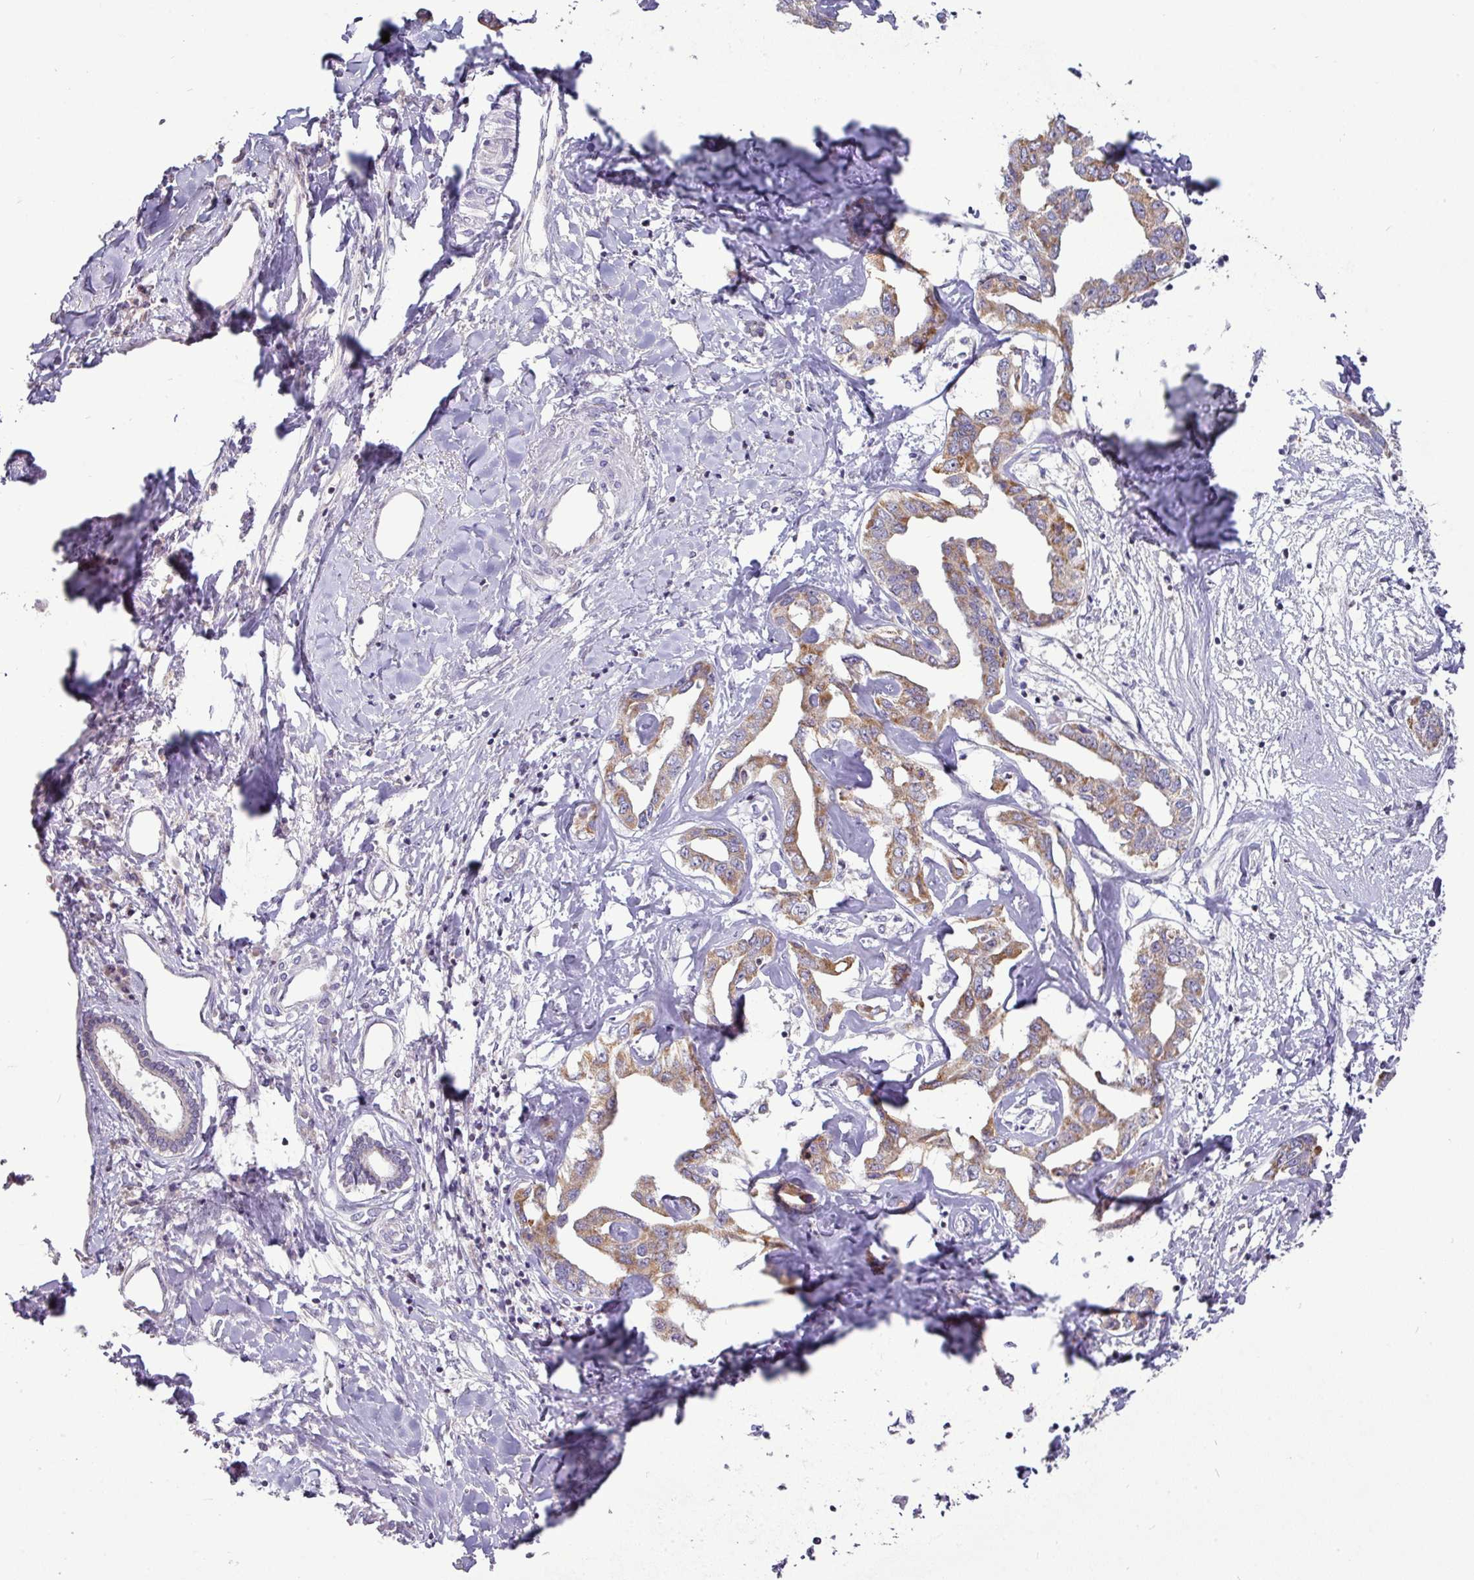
{"staining": {"intensity": "moderate", "quantity": ">75%", "location": "cytoplasmic/membranous"}, "tissue": "liver cancer", "cell_type": "Tumor cells", "image_type": "cancer", "snomed": [{"axis": "morphology", "description": "Cholangiocarcinoma"}, {"axis": "topography", "description": "Liver"}], "caption": "Immunohistochemistry (DAB) staining of liver cancer displays moderate cytoplasmic/membranous protein expression in approximately >75% of tumor cells.", "gene": "TRAPPC1", "patient": {"sex": "male", "age": 59}}